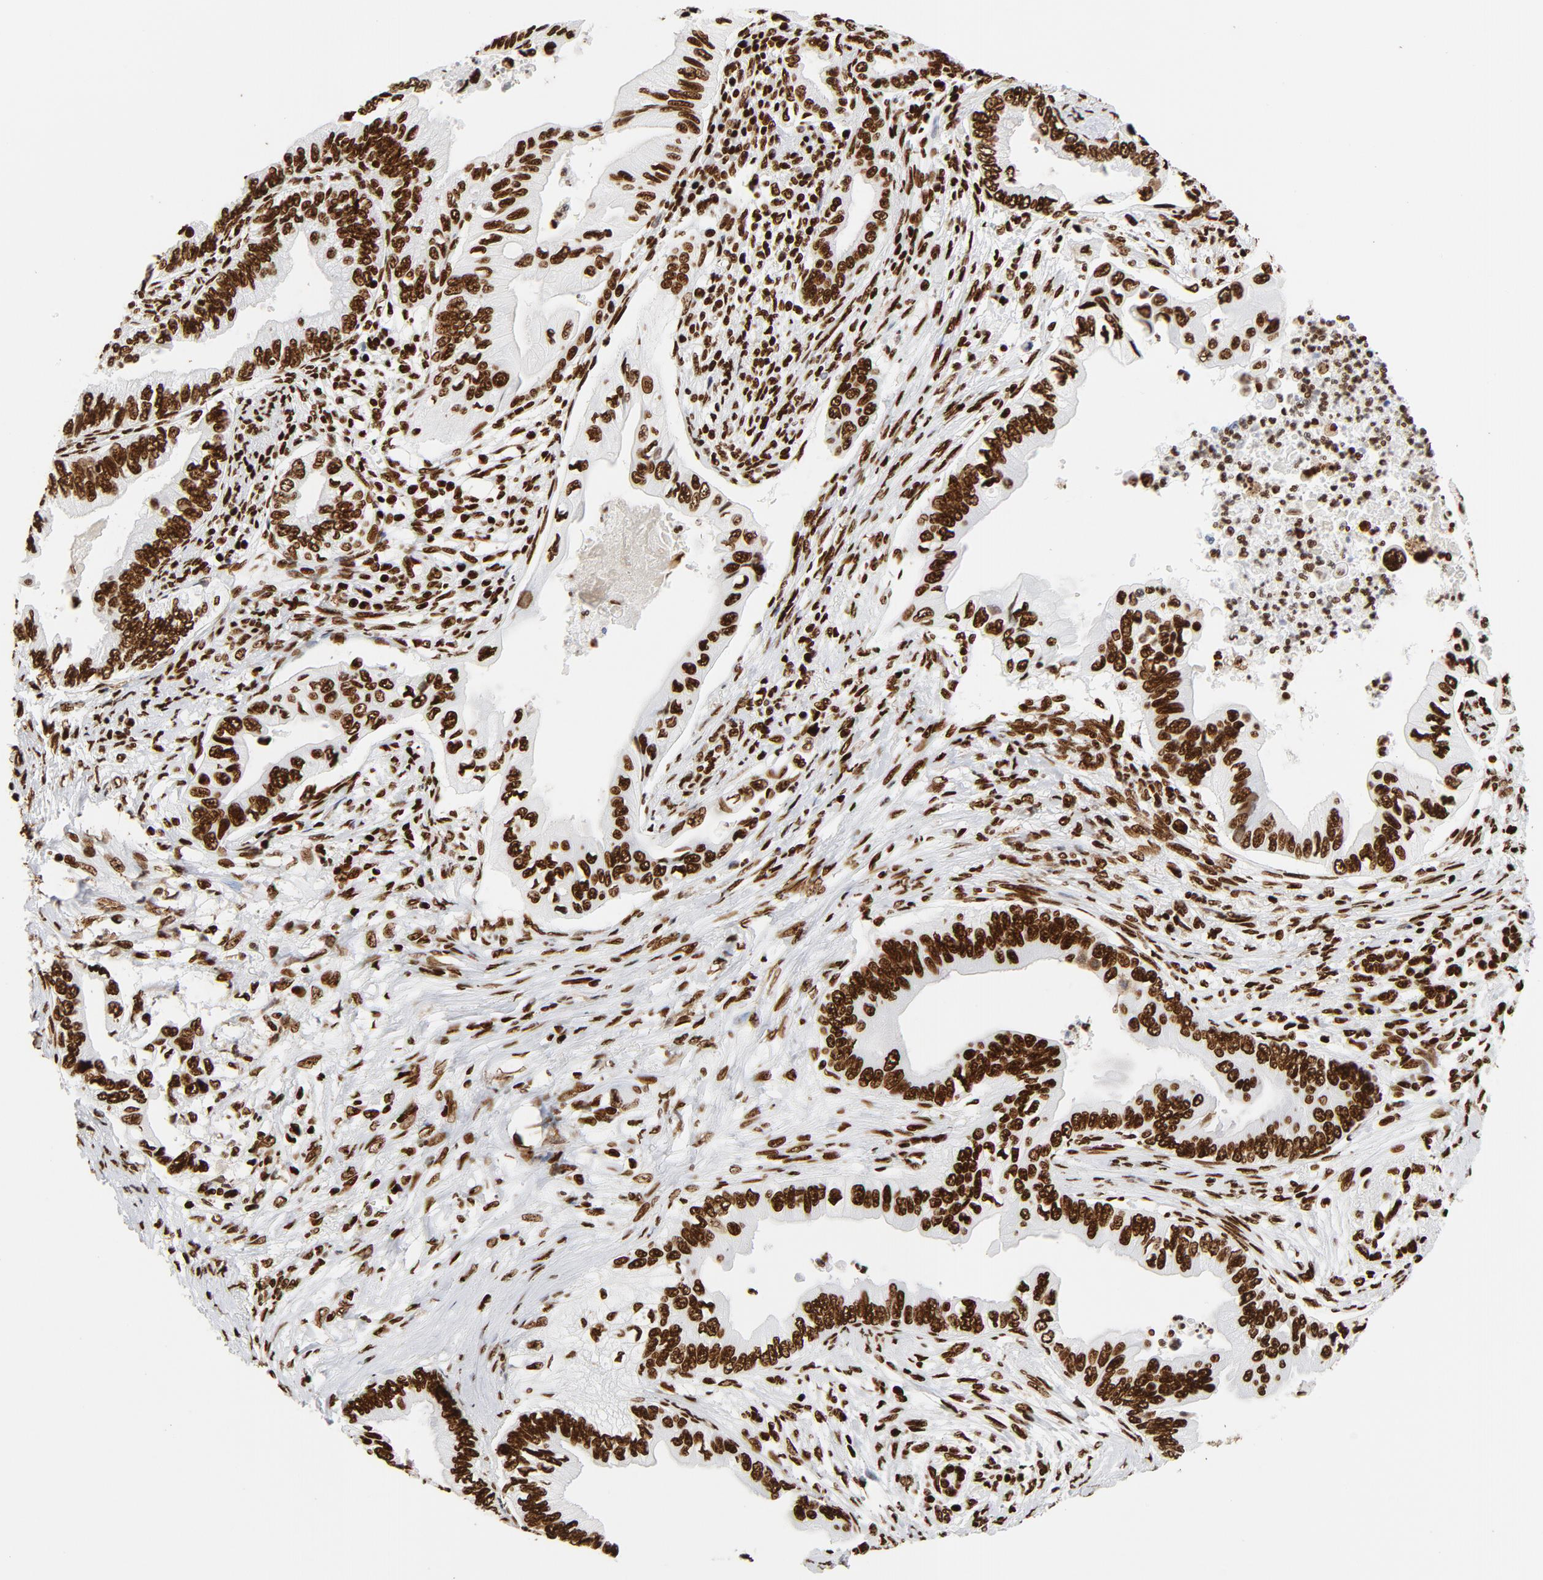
{"staining": {"intensity": "strong", "quantity": ">75%", "location": "nuclear"}, "tissue": "pancreatic cancer", "cell_type": "Tumor cells", "image_type": "cancer", "snomed": [{"axis": "morphology", "description": "Adenocarcinoma, NOS"}, {"axis": "topography", "description": "Pancreas"}], "caption": "A high-resolution image shows immunohistochemistry staining of pancreatic cancer (adenocarcinoma), which shows strong nuclear staining in about >75% of tumor cells. (Brightfield microscopy of DAB IHC at high magnification).", "gene": "XRCC6", "patient": {"sex": "female", "age": 66}}